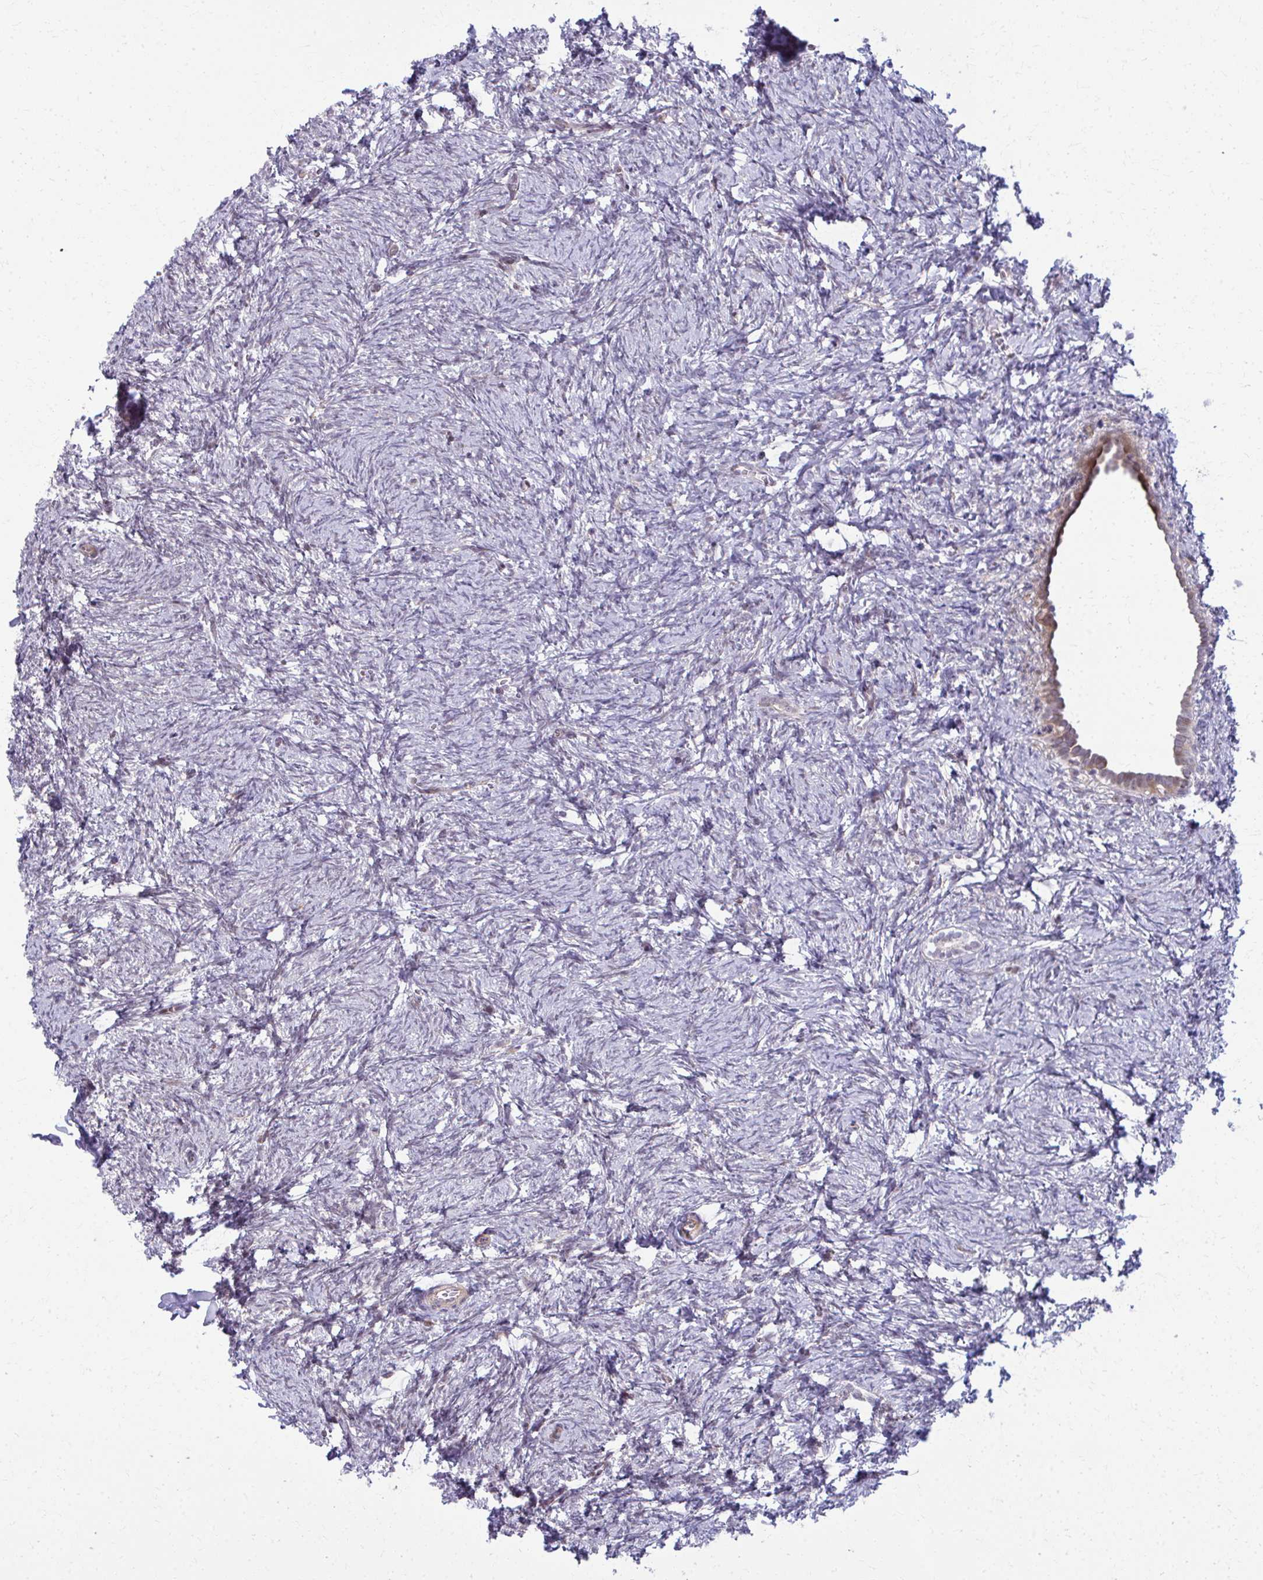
{"staining": {"intensity": "weak", "quantity": "<25%", "location": "nuclear"}, "tissue": "ovary", "cell_type": "Ovarian stroma cells", "image_type": "normal", "snomed": [{"axis": "morphology", "description": "Normal tissue, NOS"}, {"axis": "topography", "description": "Ovary"}], "caption": "An immunohistochemistry (IHC) micrograph of unremarkable ovary is shown. There is no staining in ovarian stroma cells of ovary.", "gene": "MAF1", "patient": {"sex": "female", "age": 41}}